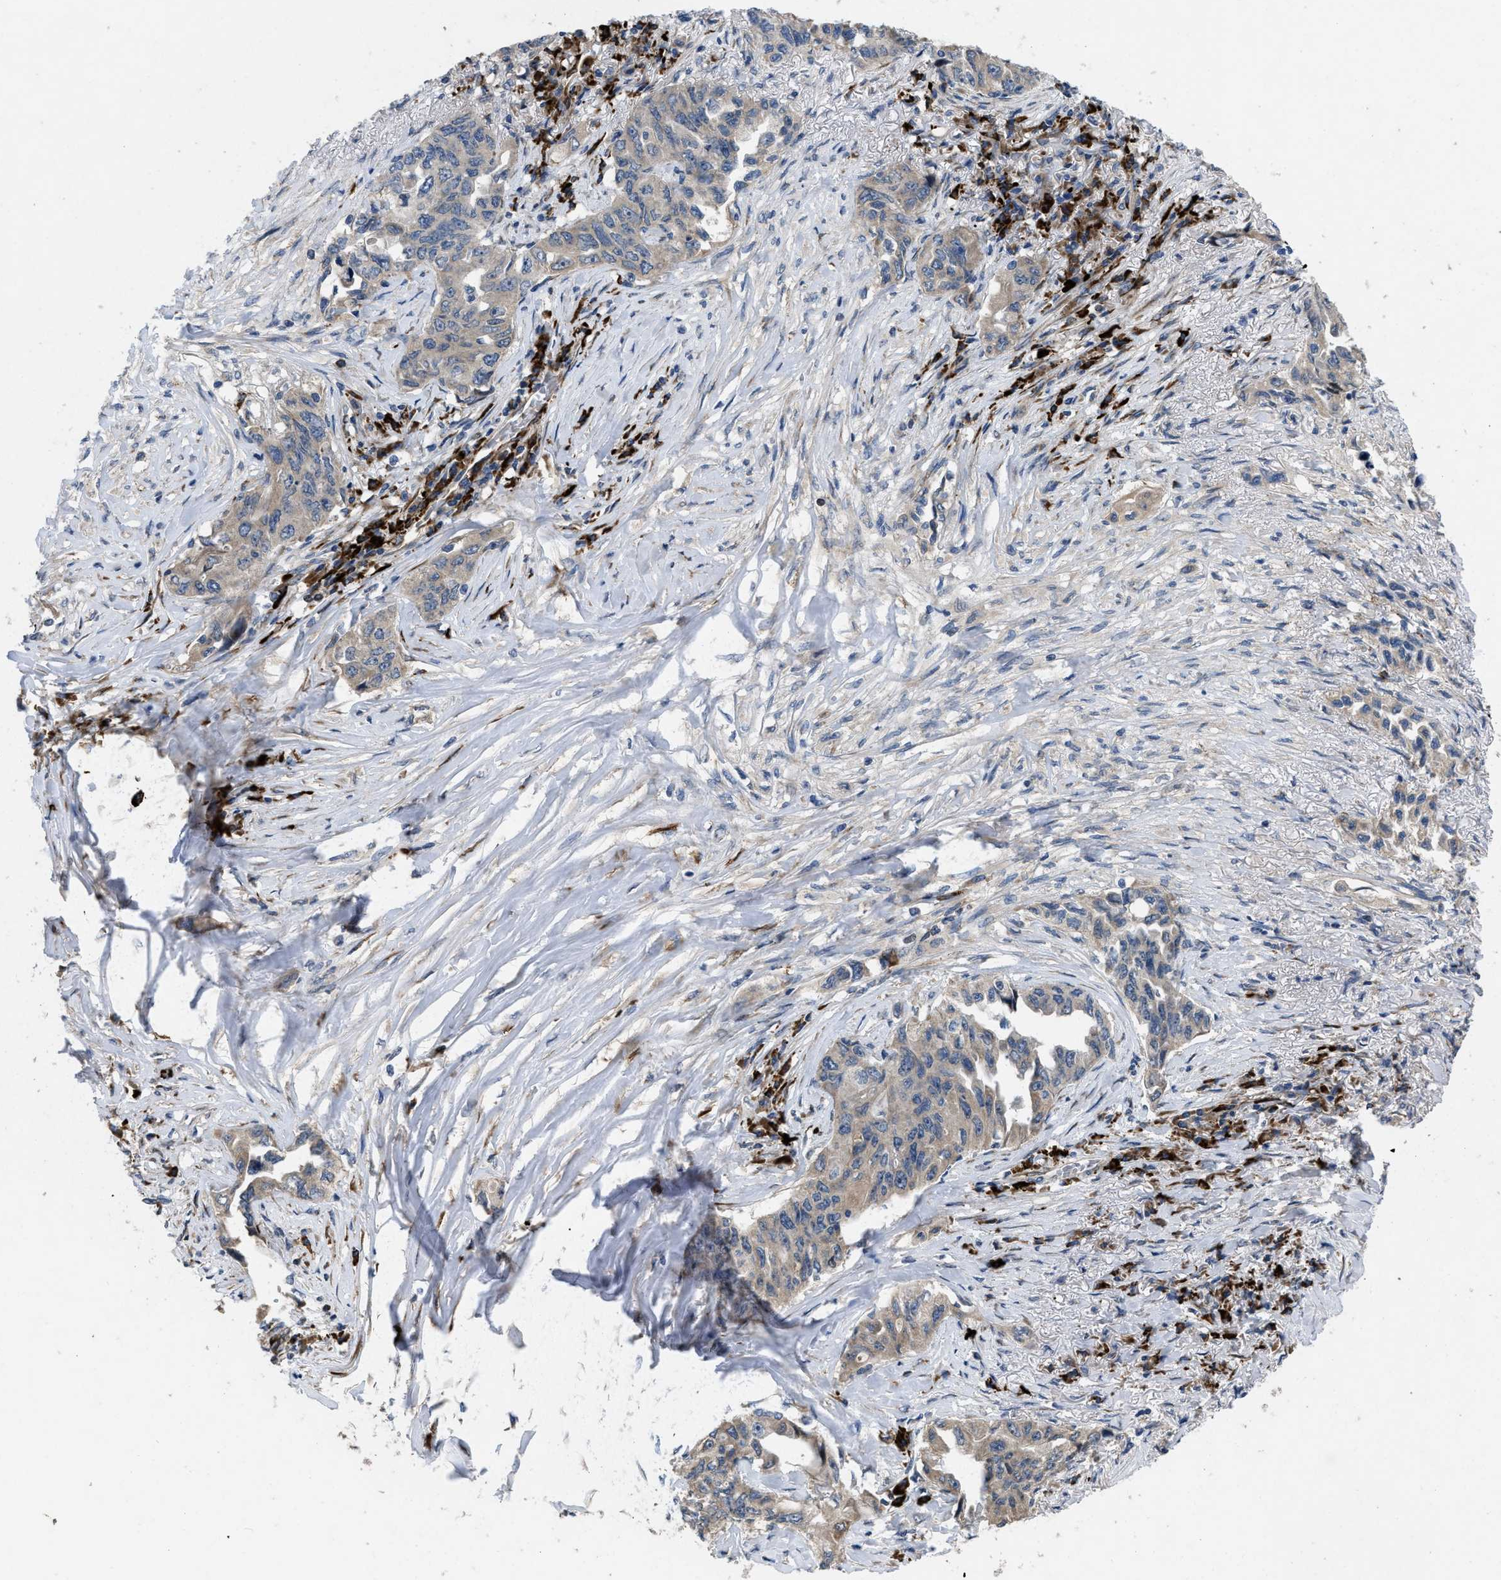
{"staining": {"intensity": "weak", "quantity": "<25%", "location": "cytoplasmic/membranous"}, "tissue": "lung cancer", "cell_type": "Tumor cells", "image_type": "cancer", "snomed": [{"axis": "morphology", "description": "Adenocarcinoma, NOS"}, {"axis": "topography", "description": "Lung"}], "caption": "DAB immunohistochemical staining of lung adenocarcinoma demonstrates no significant staining in tumor cells.", "gene": "HSPA12B", "patient": {"sex": "female", "age": 51}}